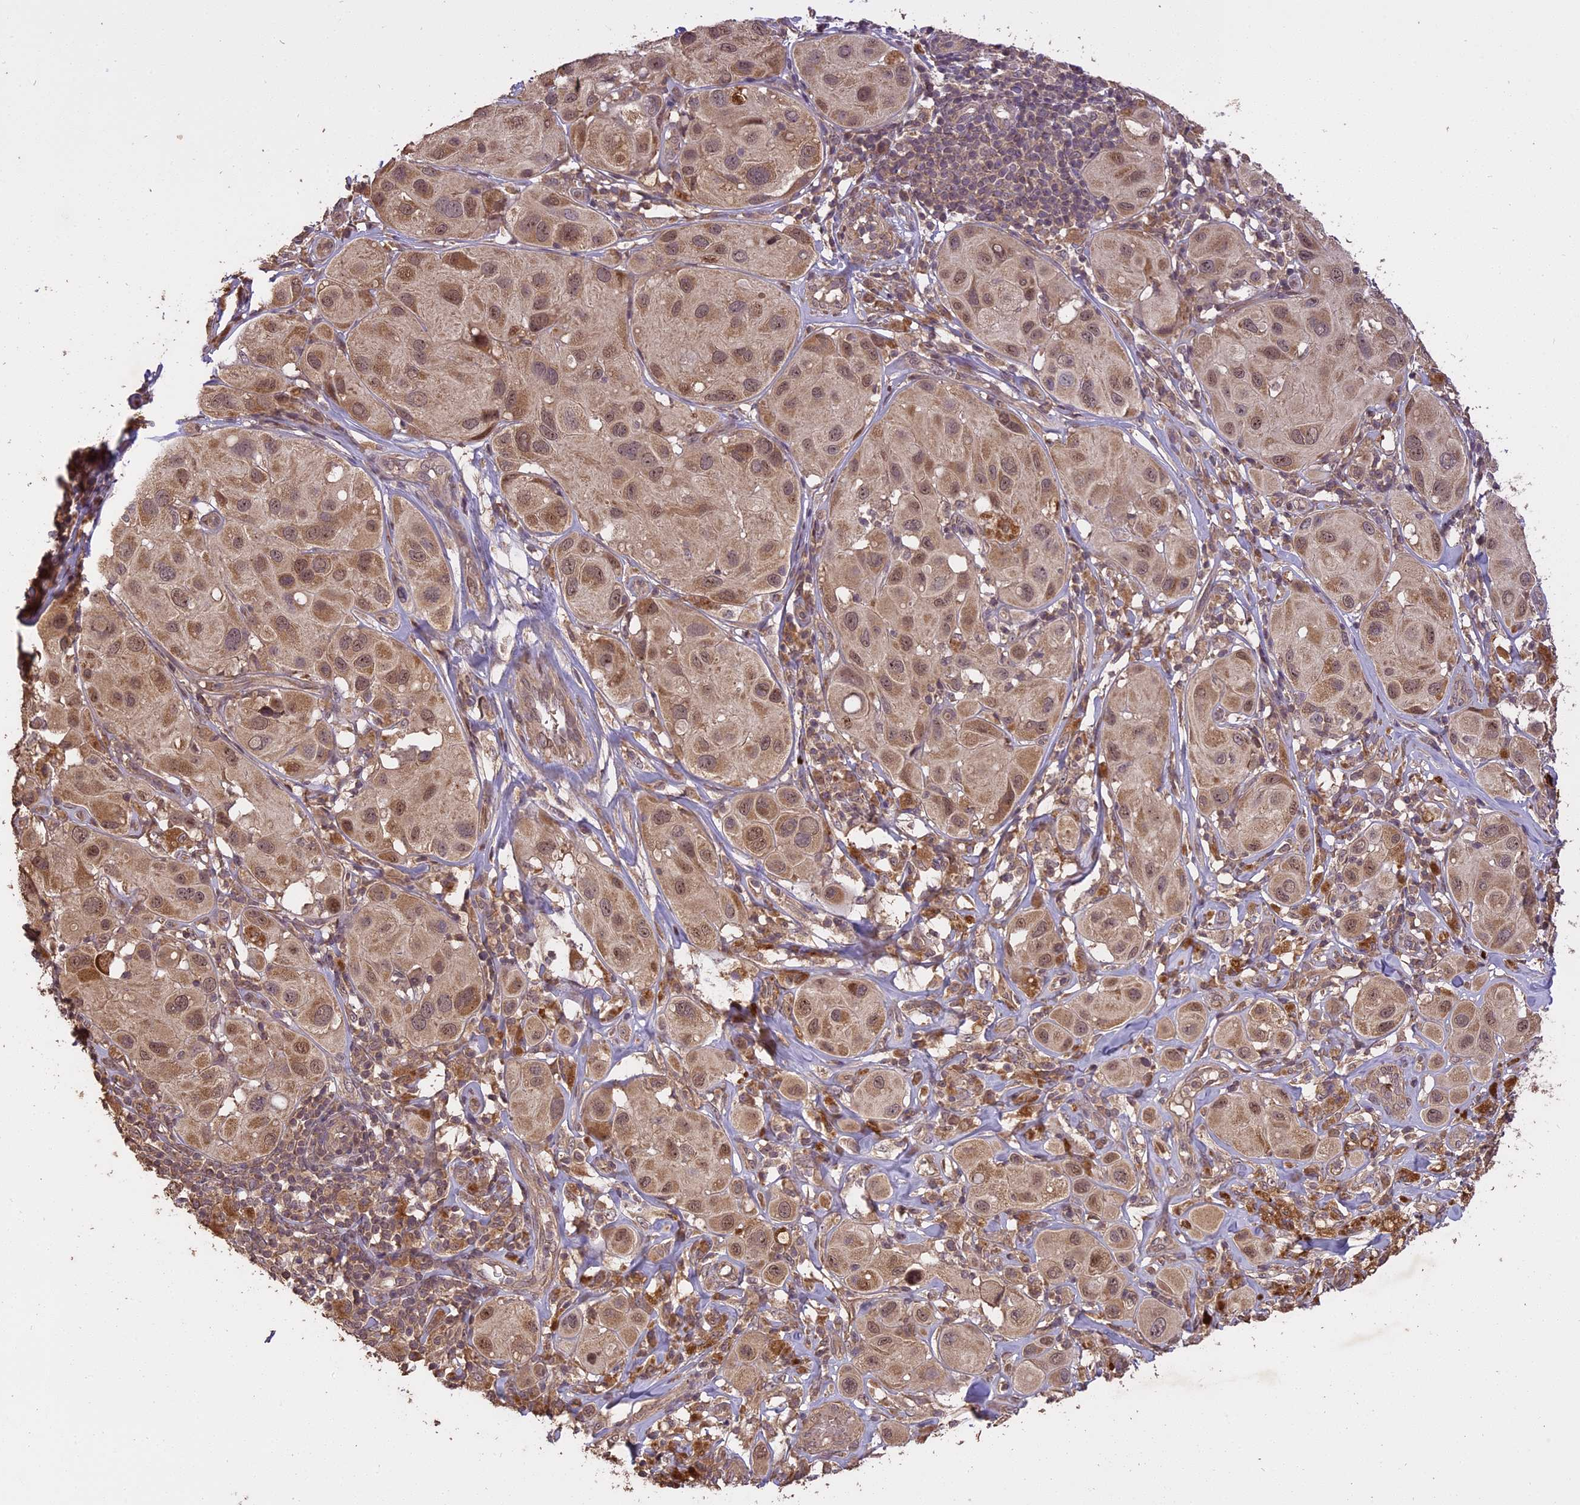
{"staining": {"intensity": "moderate", "quantity": "25%-75%", "location": "cytoplasmic/membranous,nuclear"}, "tissue": "melanoma", "cell_type": "Tumor cells", "image_type": "cancer", "snomed": [{"axis": "morphology", "description": "Malignant melanoma, Metastatic site"}, {"axis": "topography", "description": "Skin"}], "caption": "IHC (DAB) staining of human melanoma demonstrates moderate cytoplasmic/membranous and nuclear protein expression in approximately 25%-75% of tumor cells.", "gene": "TIGD7", "patient": {"sex": "male", "age": 41}}